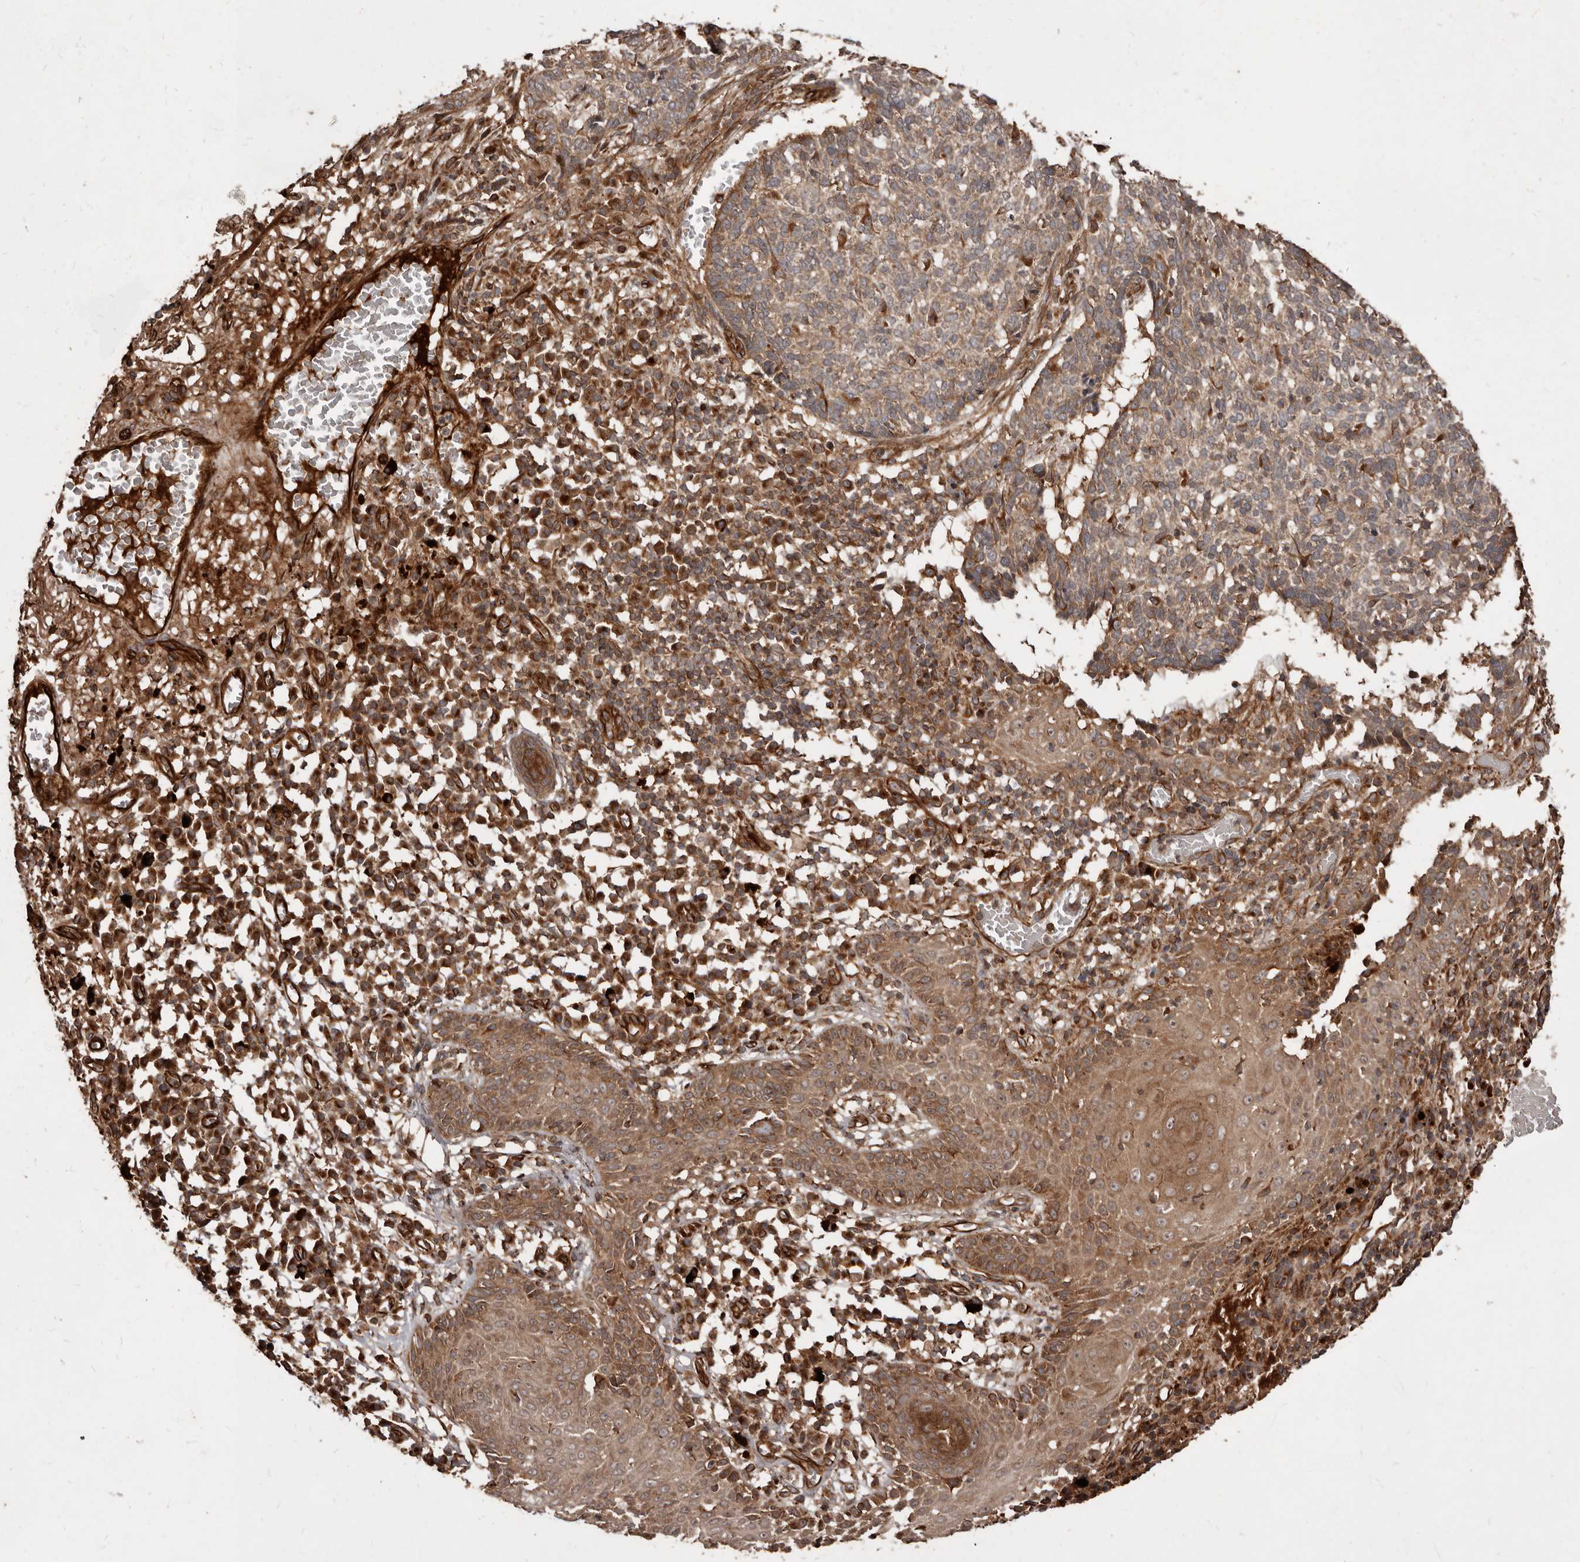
{"staining": {"intensity": "weak", "quantity": ">75%", "location": "cytoplasmic/membranous"}, "tissue": "skin cancer", "cell_type": "Tumor cells", "image_type": "cancer", "snomed": [{"axis": "morphology", "description": "Basal cell carcinoma"}, {"axis": "topography", "description": "Skin"}], "caption": "IHC (DAB (3,3'-diaminobenzidine)) staining of basal cell carcinoma (skin) displays weak cytoplasmic/membranous protein positivity in approximately >75% of tumor cells.", "gene": "STK36", "patient": {"sex": "male", "age": 85}}